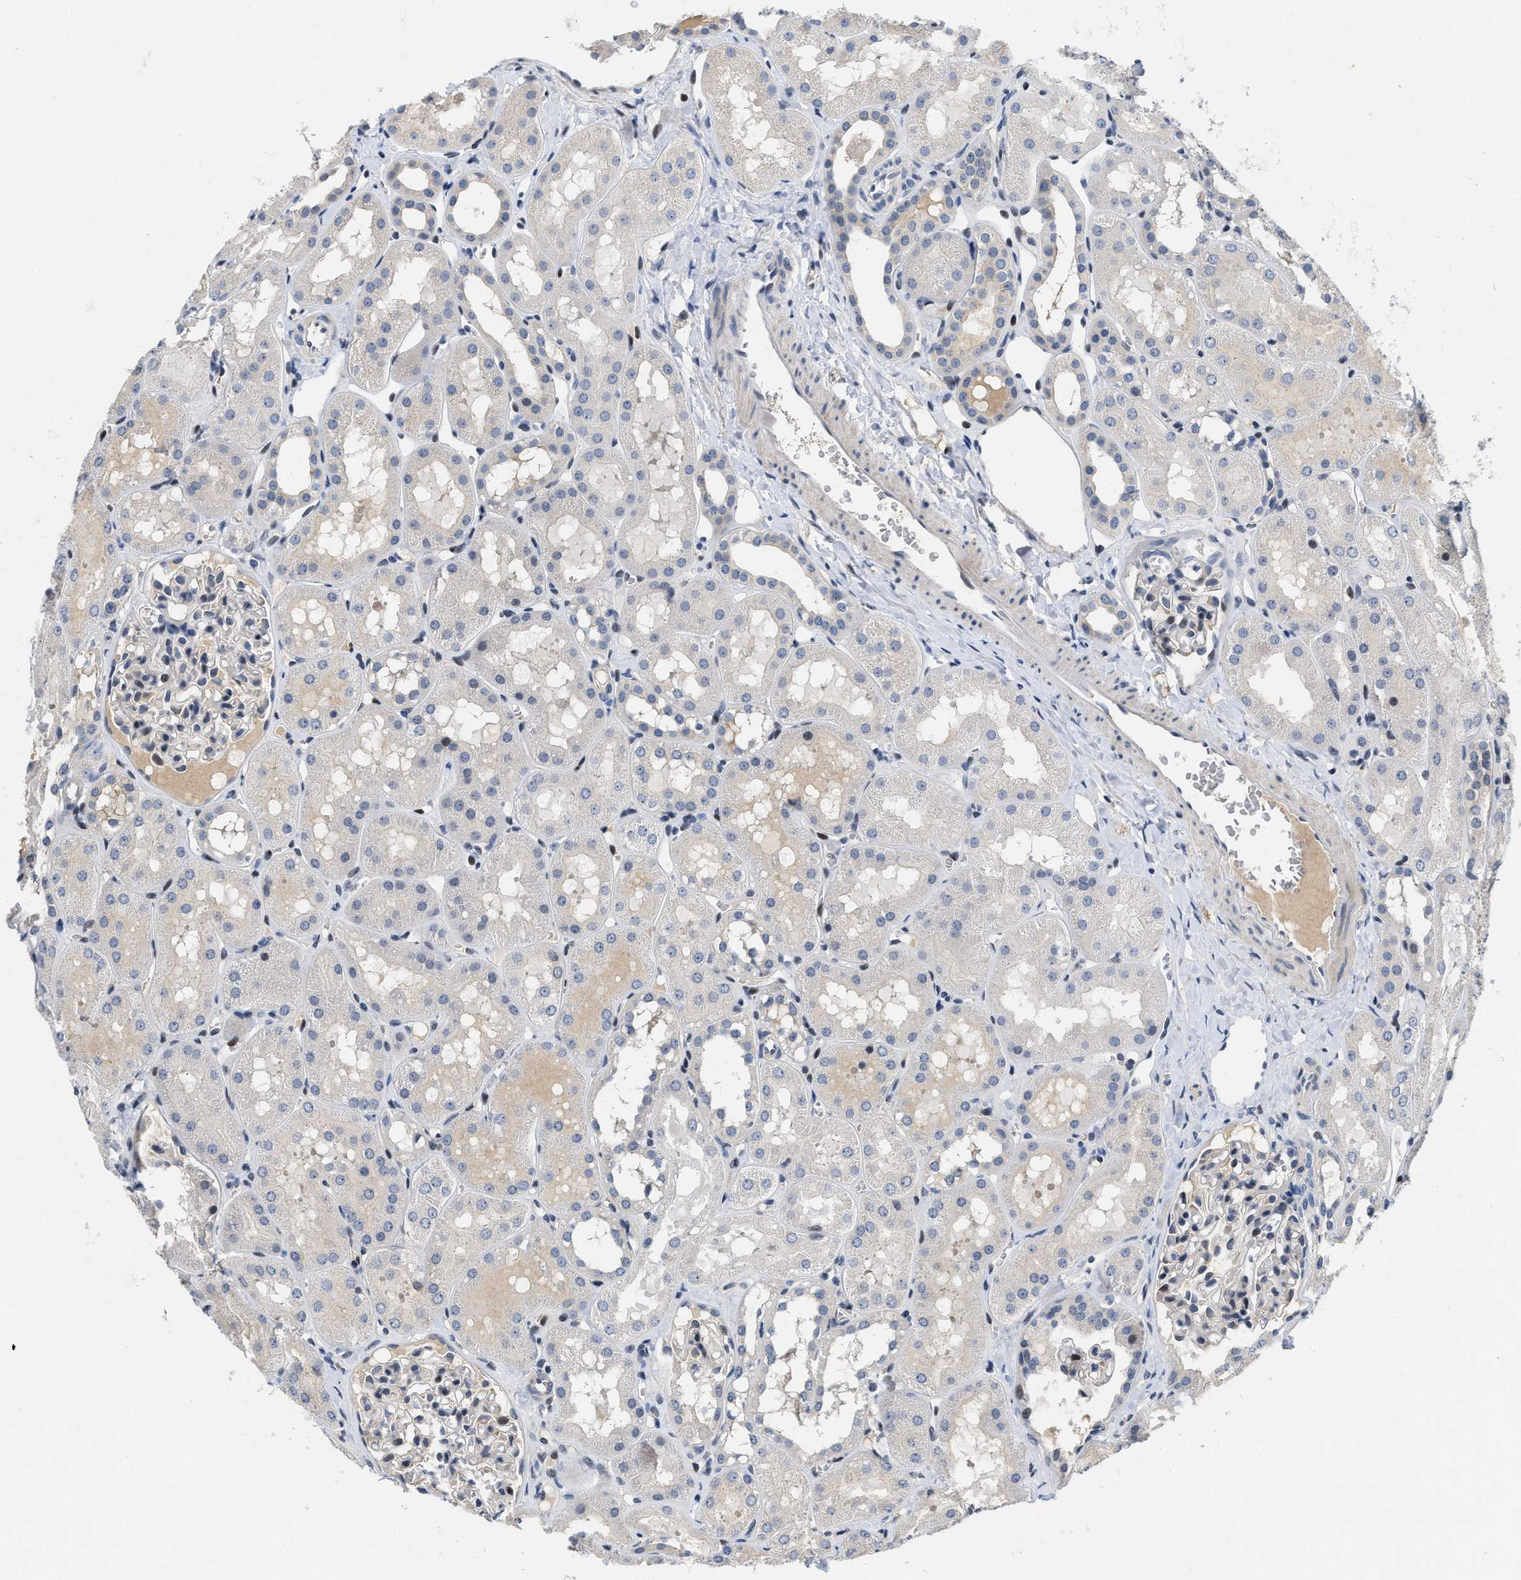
{"staining": {"intensity": "negative", "quantity": "none", "location": "none"}, "tissue": "kidney", "cell_type": "Cells in glomeruli", "image_type": "normal", "snomed": [{"axis": "morphology", "description": "Normal tissue, NOS"}, {"axis": "topography", "description": "Kidney"}, {"axis": "topography", "description": "Urinary bladder"}], "caption": "The photomicrograph shows no staining of cells in glomeruli in unremarkable kidney. Nuclei are stained in blue.", "gene": "VIP", "patient": {"sex": "male", "age": 16}}